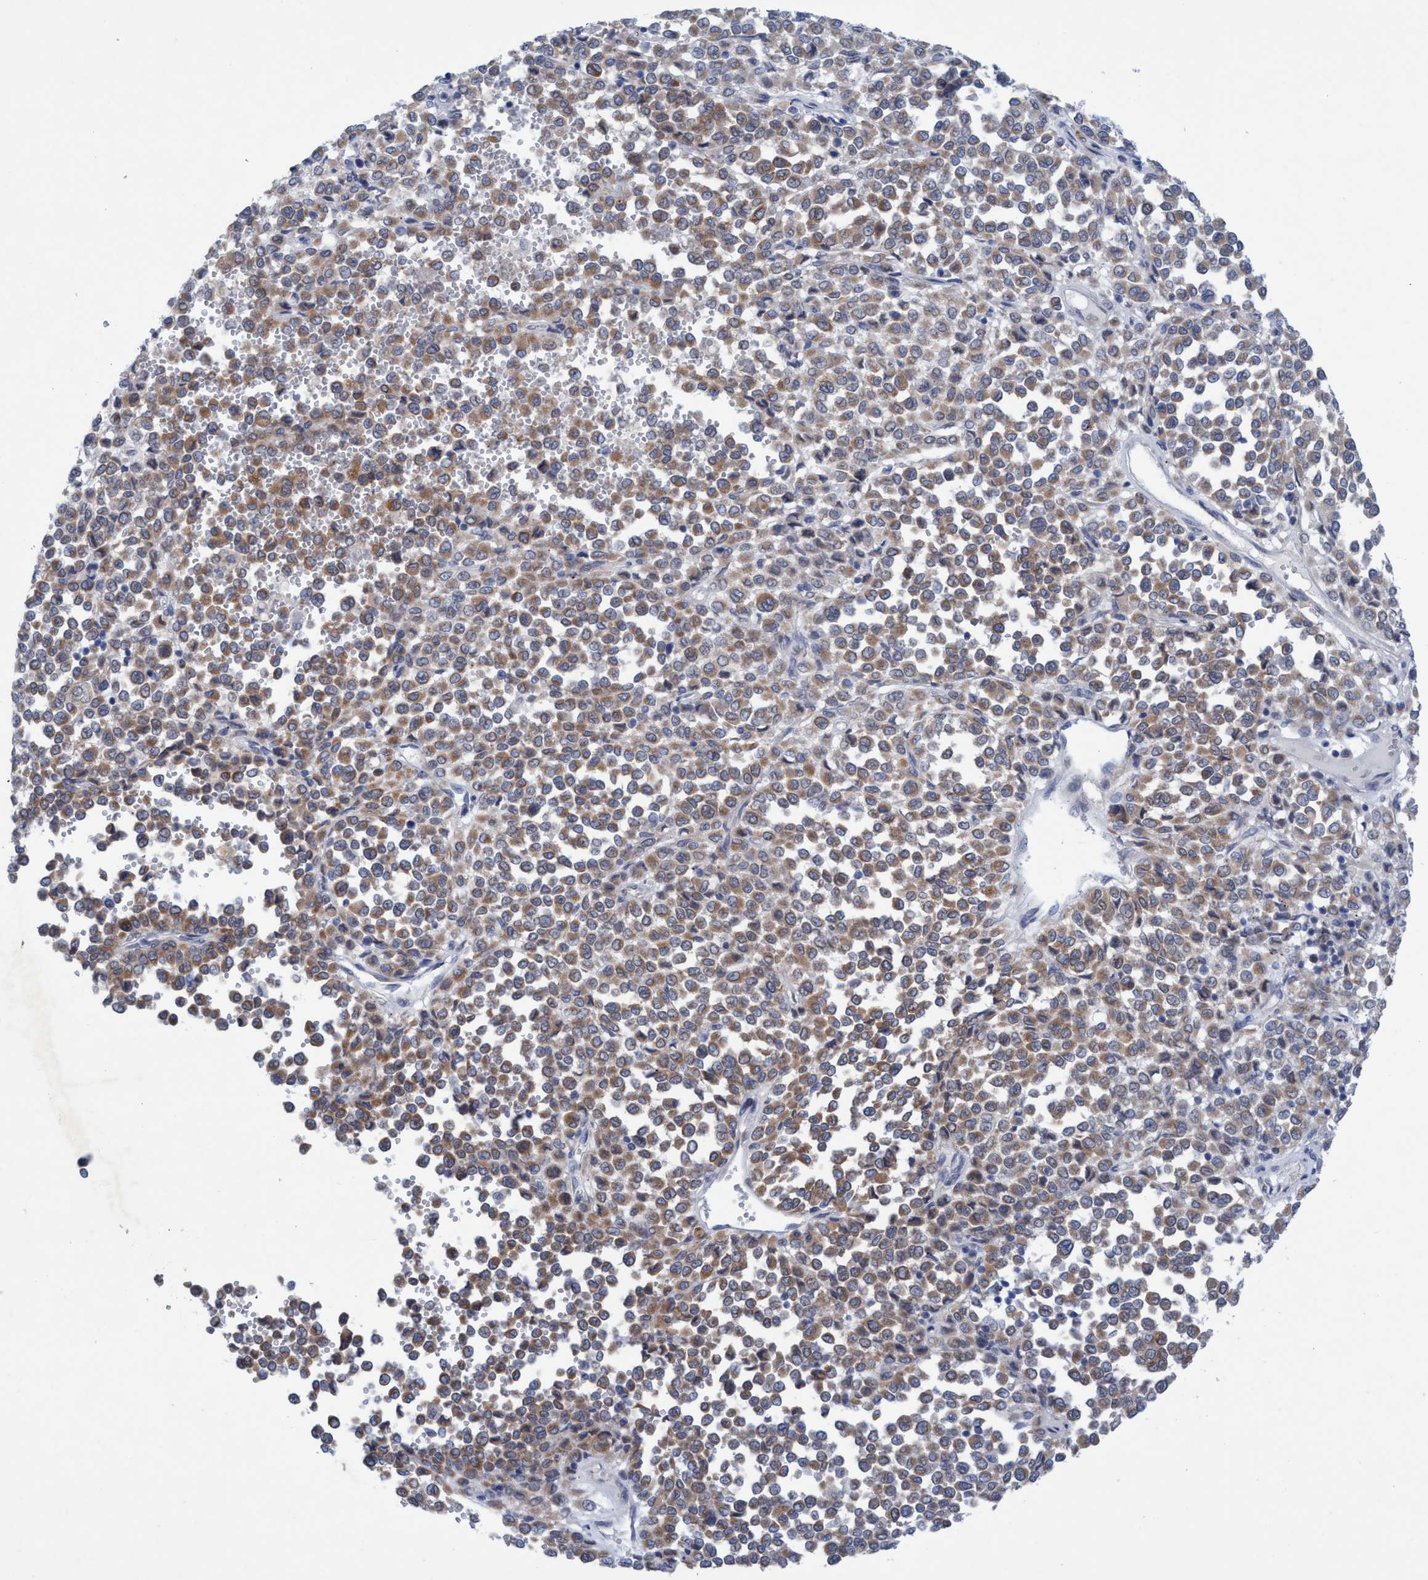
{"staining": {"intensity": "moderate", "quantity": ">75%", "location": "cytoplasmic/membranous"}, "tissue": "melanoma", "cell_type": "Tumor cells", "image_type": "cancer", "snomed": [{"axis": "morphology", "description": "Malignant melanoma, Metastatic site"}, {"axis": "topography", "description": "Pancreas"}], "caption": "Moderate cytoplasmic/membranous protein staining is present in about >75% of tumor cells in melanoma.", "gene": "RSAD1", "patient": {"sex": "female", "age": 30}}